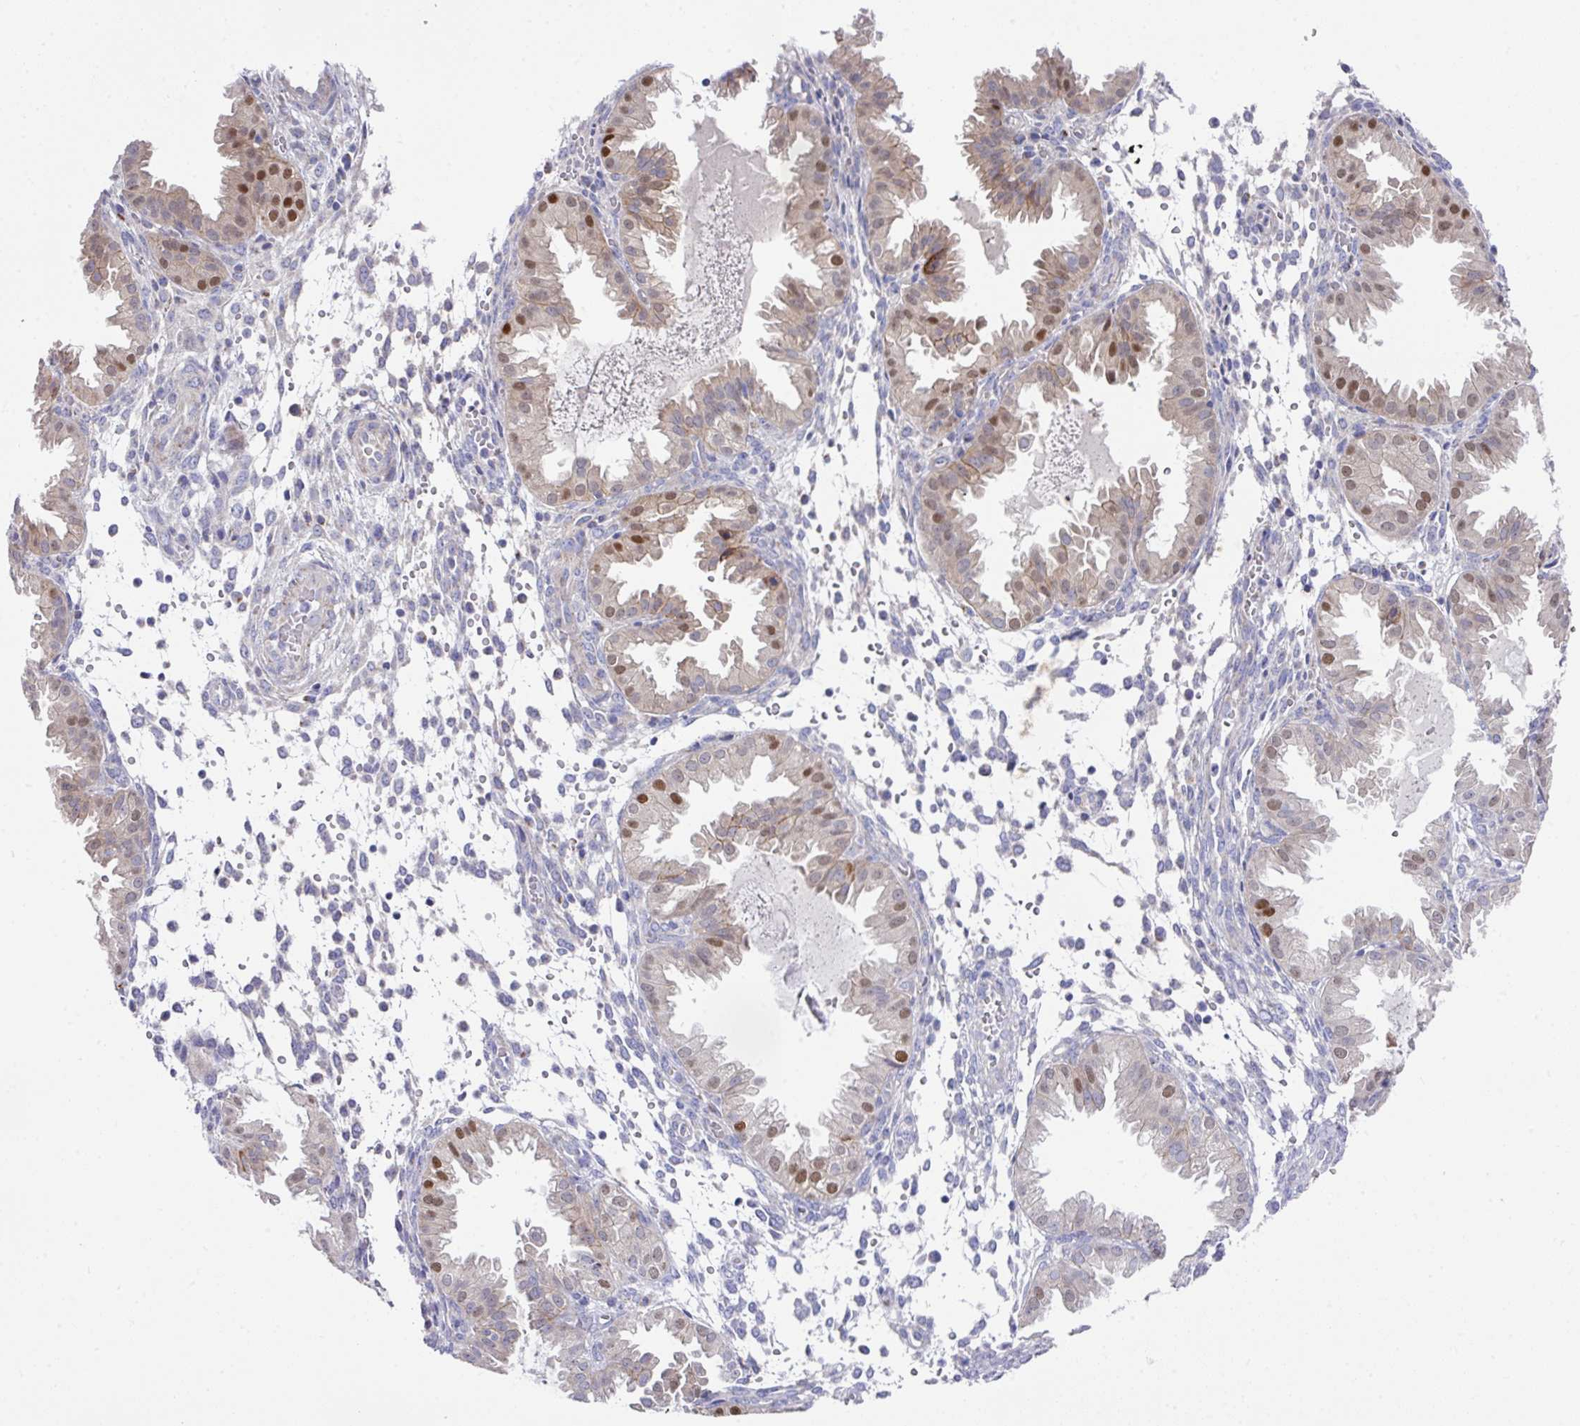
{"staining": {"intensity": "negative", "quantity": "none", "location": "none"}, "tissue": "endometrium", "cell_type": "Cells in endometrial stroma", "image_type": "normal", "snomed": [{"axis": "morphology", "description": "Normal tissue, NOS"}, {"axis": "topography", "description": "Endometrium"}], "caption": "An IHC image of normal endometrium is shown. There is no staining in cells in endometrial stroma of endometrium.", "gene": "CLDN1", "patient": {"sex": "female", "age": 33}}